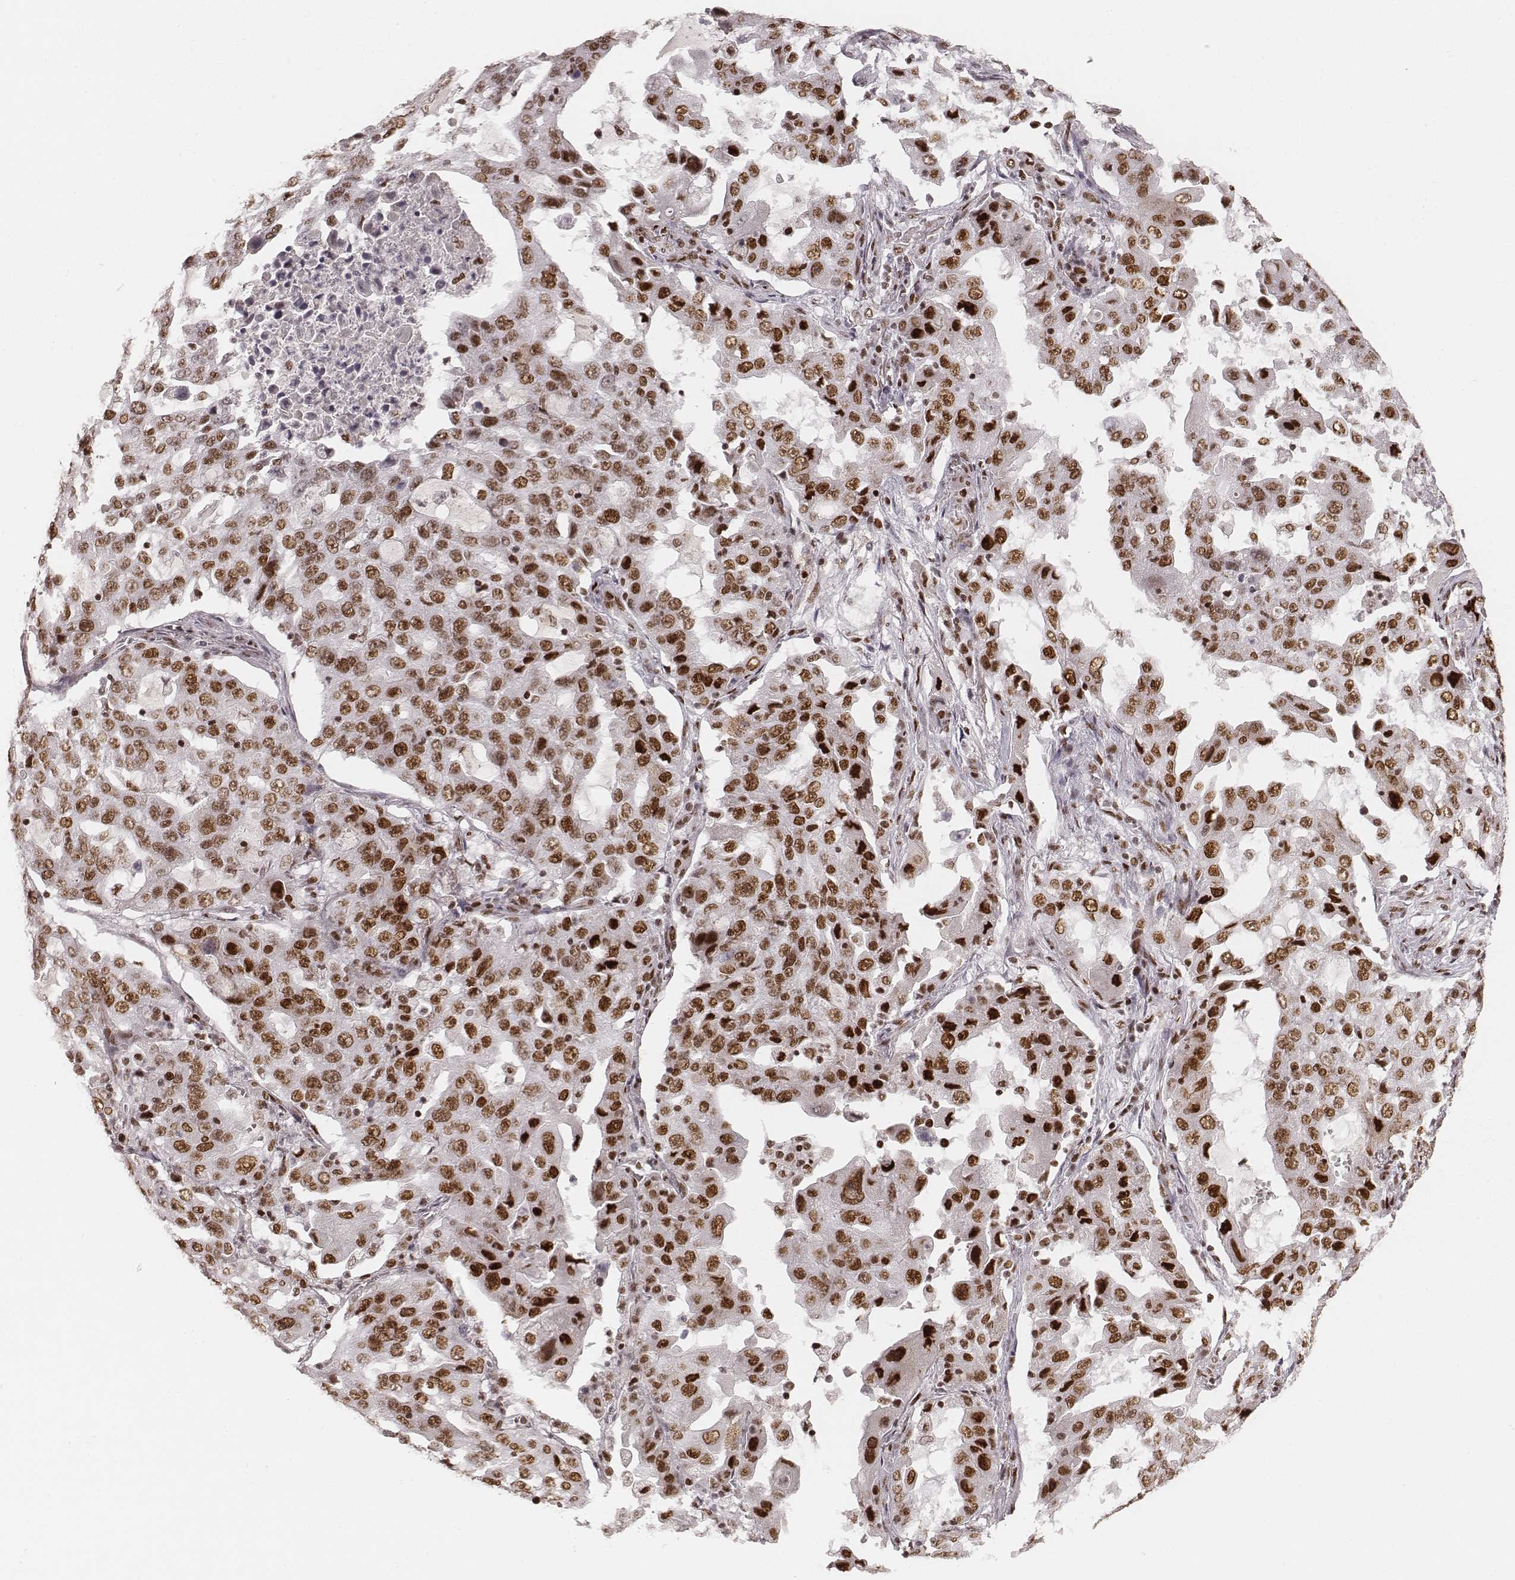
{"staining": {"intensity": "strong", "quantity": "<25%", "location": "nuclear"}, "tissue": "lung cancer", "cell_type": "Tumor cells", "image_type": "cancer", "snomed": [{"axis": "morphology", "description": "Adenocarcinoma, NOS"}, {"axis": "topography", "description": "Lung"}], "caption": "Immunohistochemical staining of lung cancer (adenocarcinoma) displays medium levels of strong nuclear expression in approximately <25% of tumor cells.", "gene": "HNRNPC", "patient": {"sex": "female", "age": 61}}